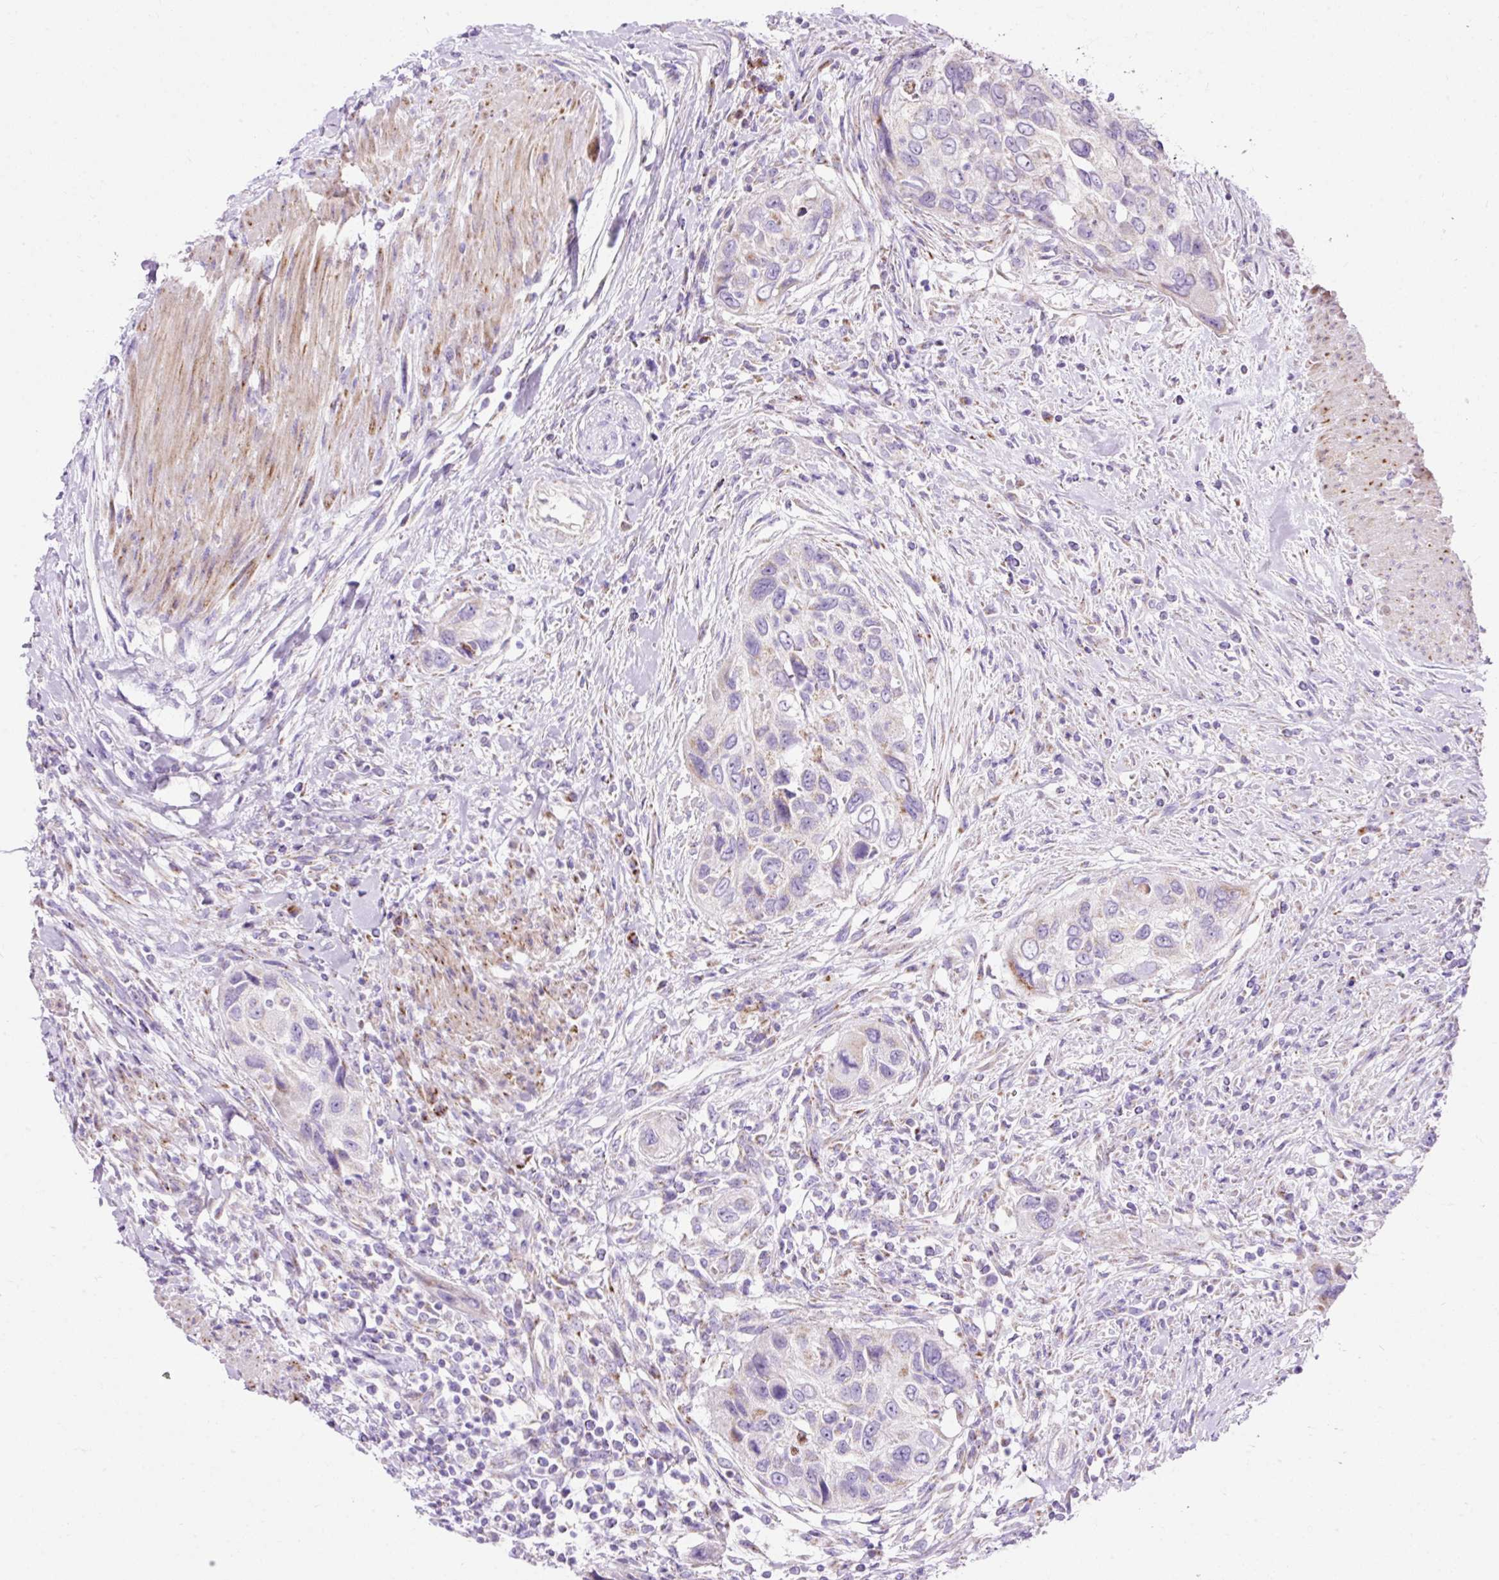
{"staining": {"intensity": "weak", "quantity": "<25%", "location": "cytoplasmic/membranous"}, "tissue": "urothelial cancer", "cell_type": "Tumor cells", "image_type": "cancer", "snomed": [{"axis": "morphology", "description": "Urothelial carcinoma, High grade"}, {"axis": "topography", "description": "Urinary bladder"}], "caption": "This is an immunohistochemistry (IHC) photomicrograph of urothelial cancer. There is no staining in tumor cells.", "gene": "PLPP2", "patient": {"sex": "female", "age": 60}}